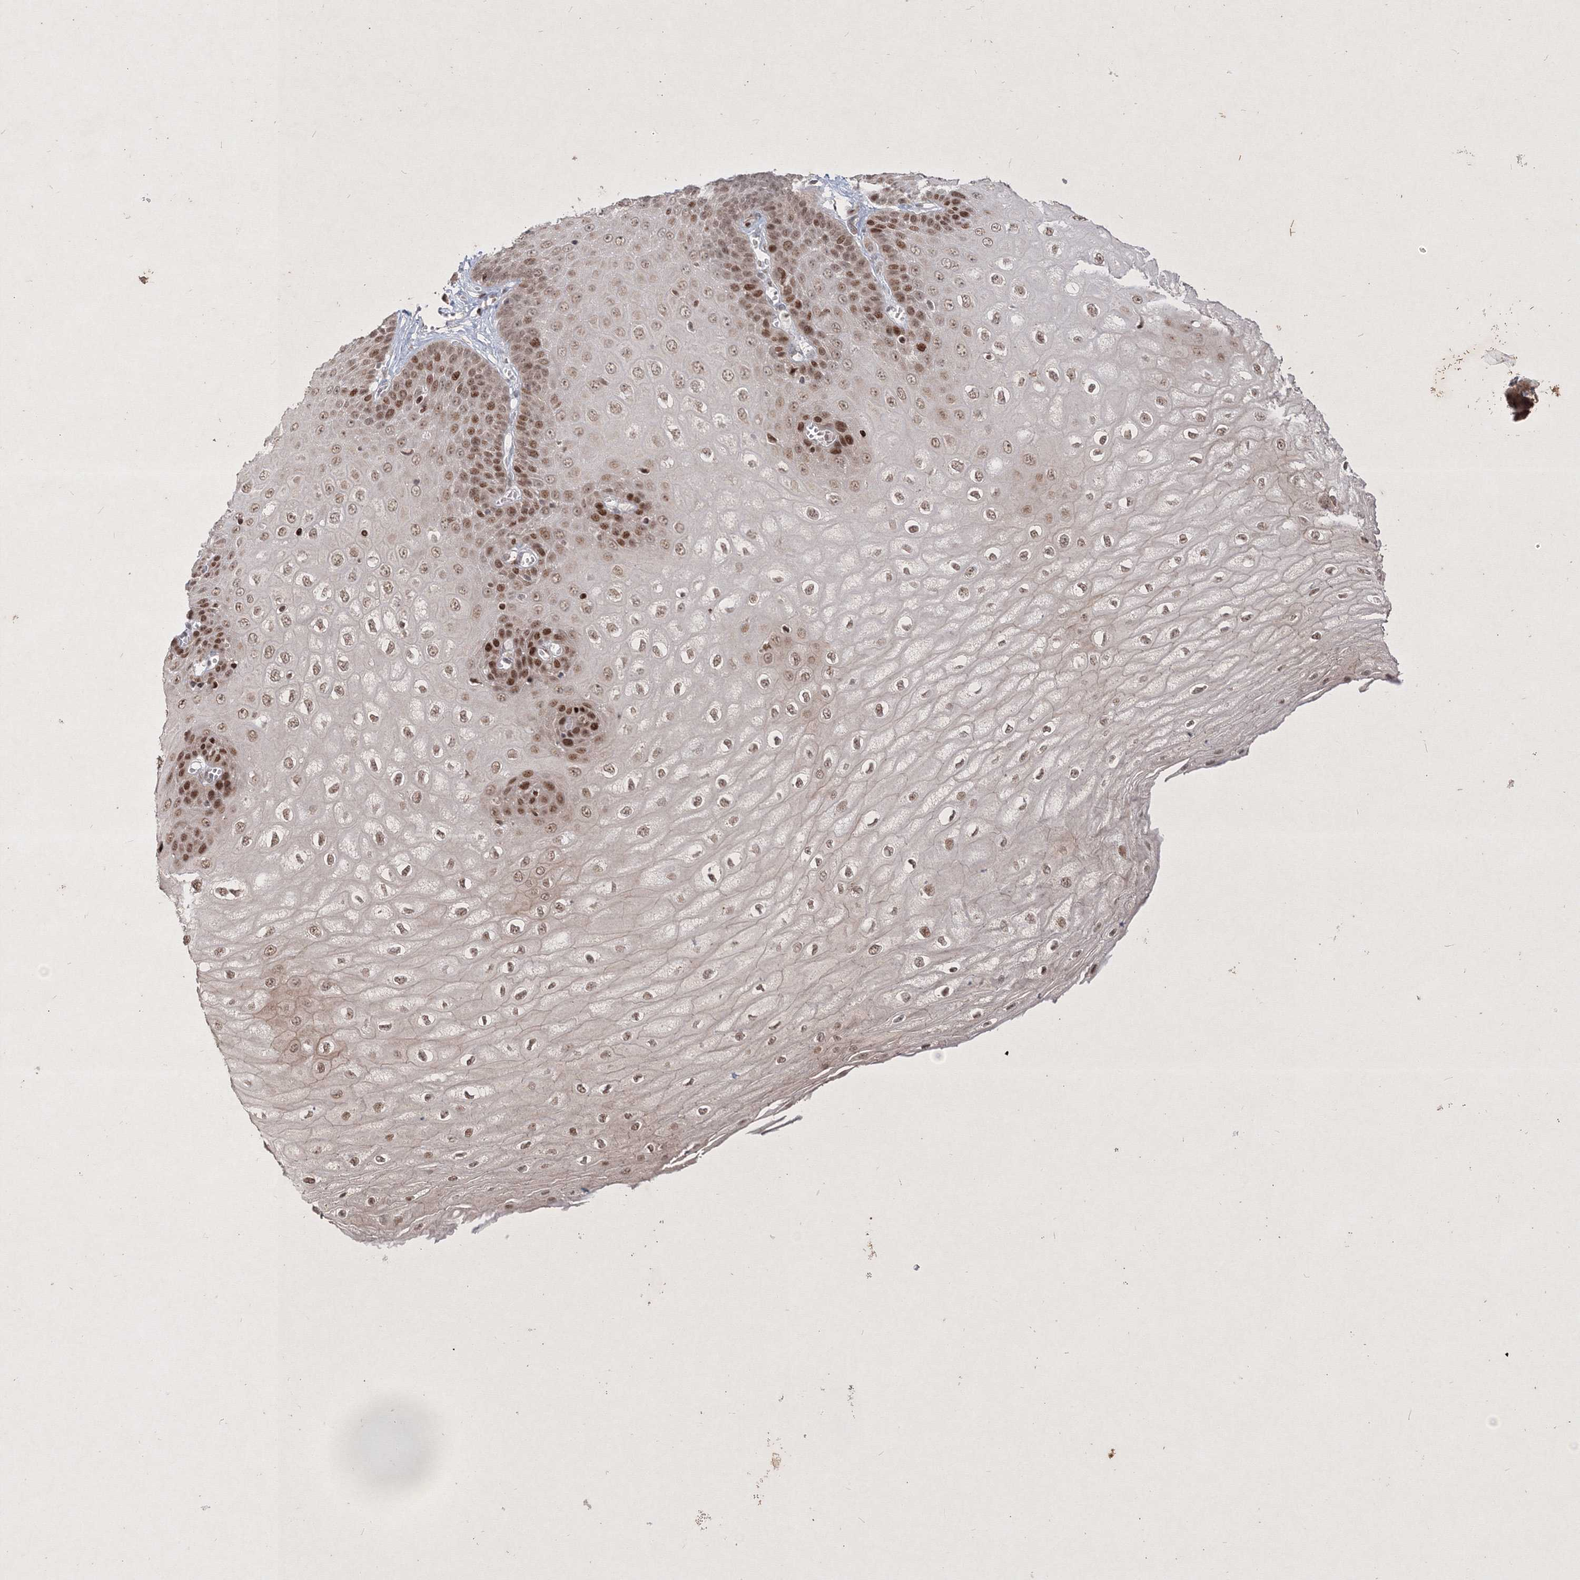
{"staining": {"intensity": "moderate", "quantity": ">75%", "location": "nuclear"}, "tissue": "esophagus", "cell_type": "Squamous epithelial cells", "image_type": "normal", "snomed": [{"axis": "morphology", "description": "Normal tissue, NOS"}, {"axis": "topography", "description": "Esophagus"}], "caption": "Immunohistochemical staining of unremarkable human esophagus demonstrates moderate nuclear protein expression in about >75% of squamous epithelial cells.", "gene": "TAB1", "patient": {"sex": "male", "age": 60}}